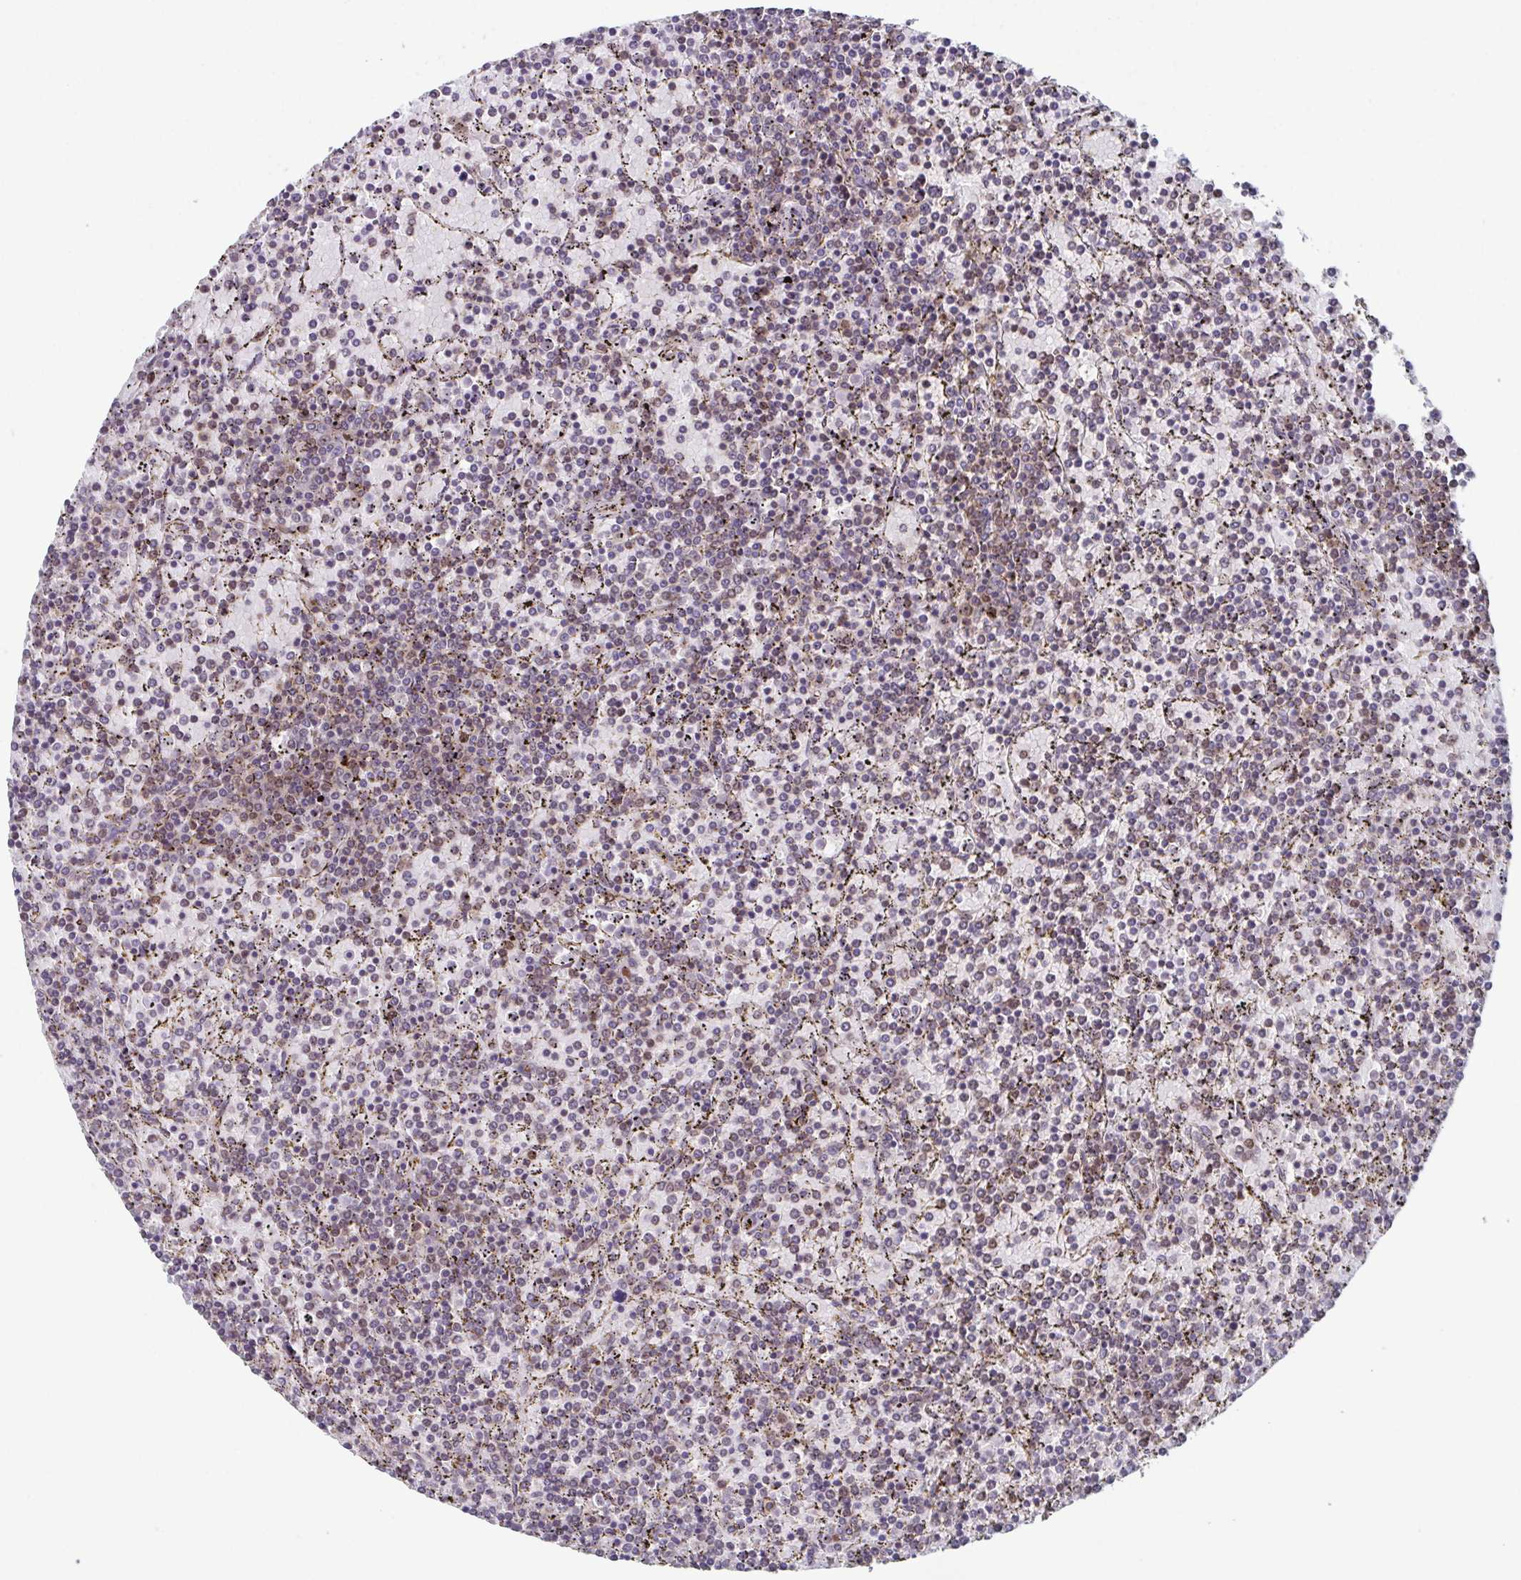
{"staining": {"intensity": "weak", "quantity": "25%-75%", "location": "cytoplasmic/membranous"}, "tissue": "lymphoma", "cell_type": "Tumor cells", "image_type": "cancer", "snomed": [{"axis": "morphology", "description": "Malignant lymphoma, non-Hodgkin's type, Low grade"}, {"axis": "topography", "description": "Spleen"}], "caption": "A brown stain highlights weak cytoplasmic/membranous expression of a protein in lymphoma tumor cells.", "gene": "TTC19", "patient": {"sex": "female", "age": 77}}